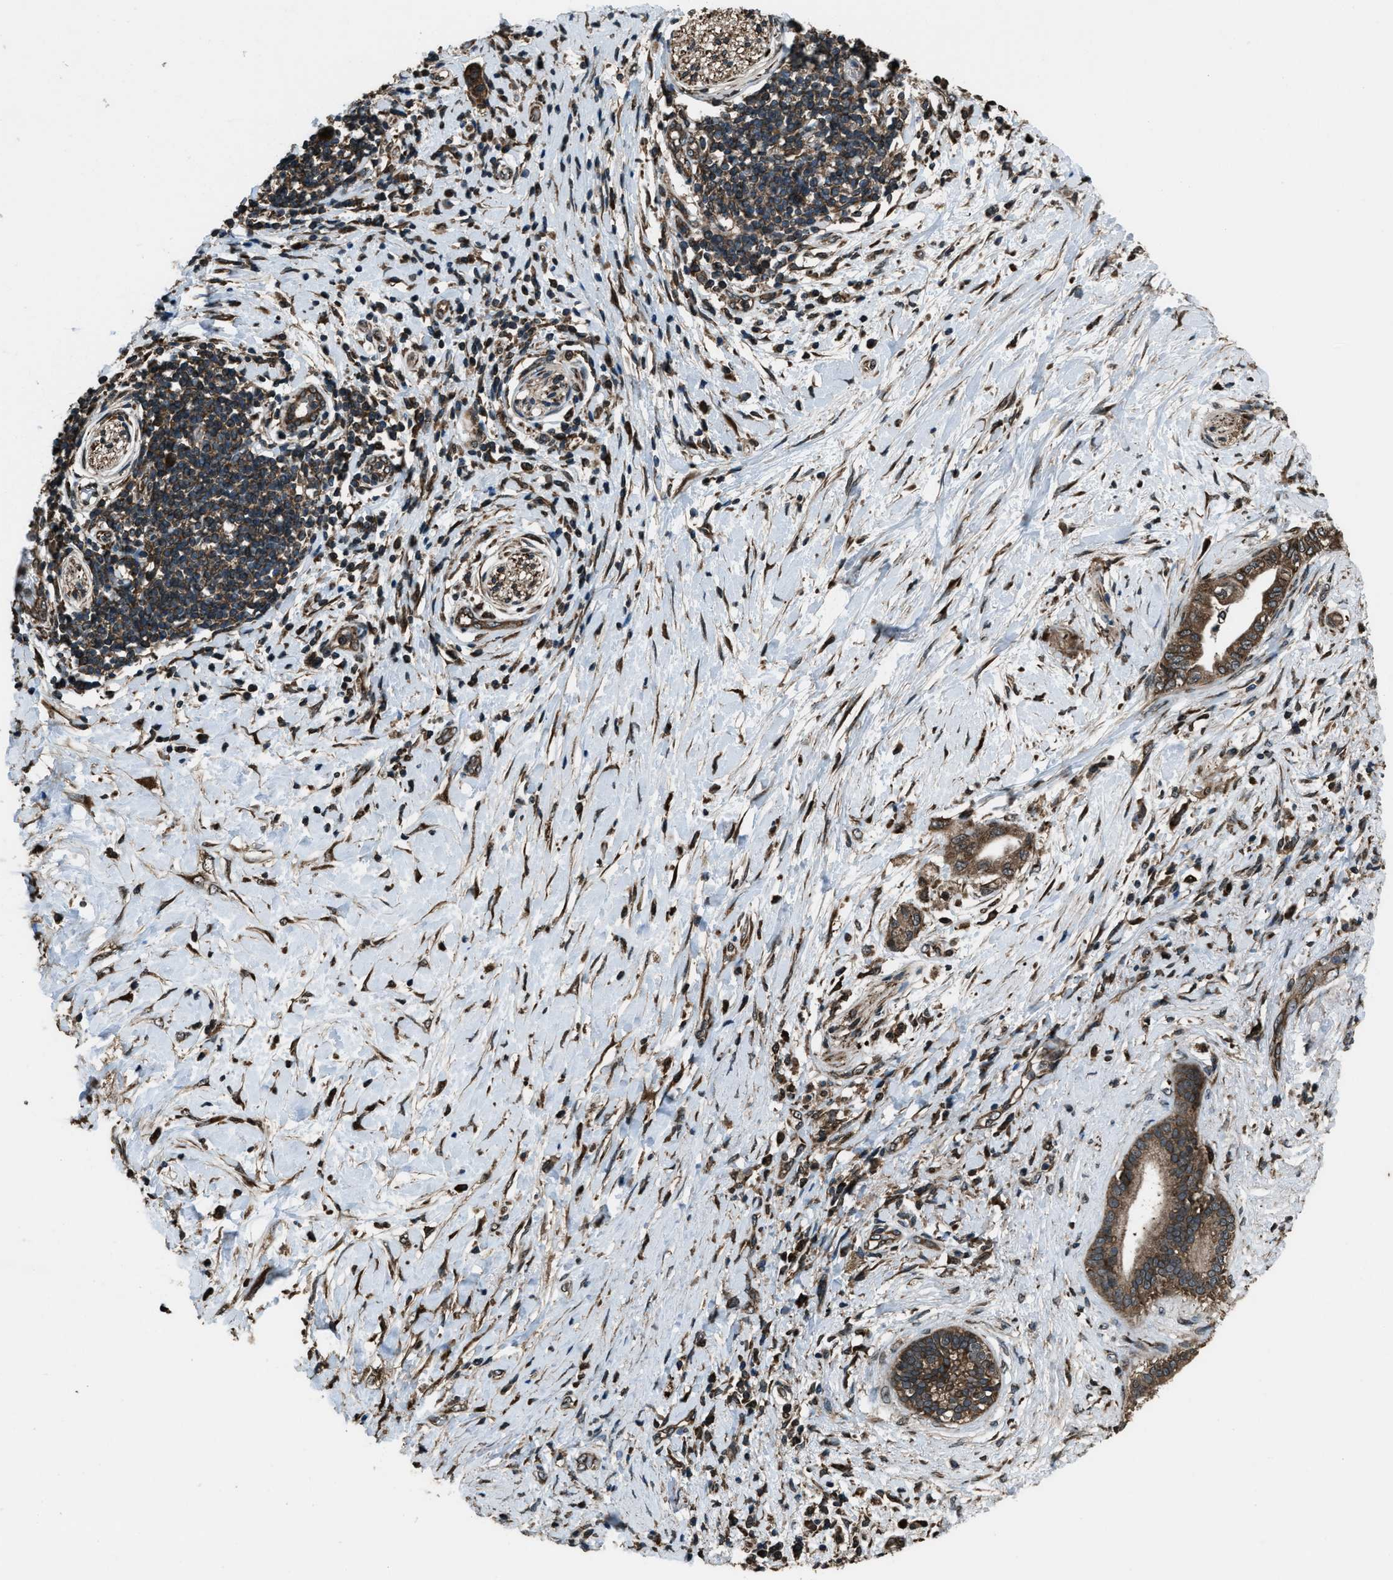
{"staining": {"intensity": "moderate", "quantity": ">75%", "location": "cytoplasmic/membranous"}, "tissue": "pancreatic cancer", "cell_type": "Tumor cells", "image_type": "cancer", "snomed": [{"axis": "morphology", "description": "Adenocarcinoma, NOS"}, {"axis": "topography", "description": "Pancreas"}], "caption": "About >75% of tumor cells in human pancreatic cancer reveal moderate cytoplasmic/membranous protein staining as visualized by brown immunohistochemical staining.", "gene": "TRIM4", "patient": {"sex": "female", "age": 60}}